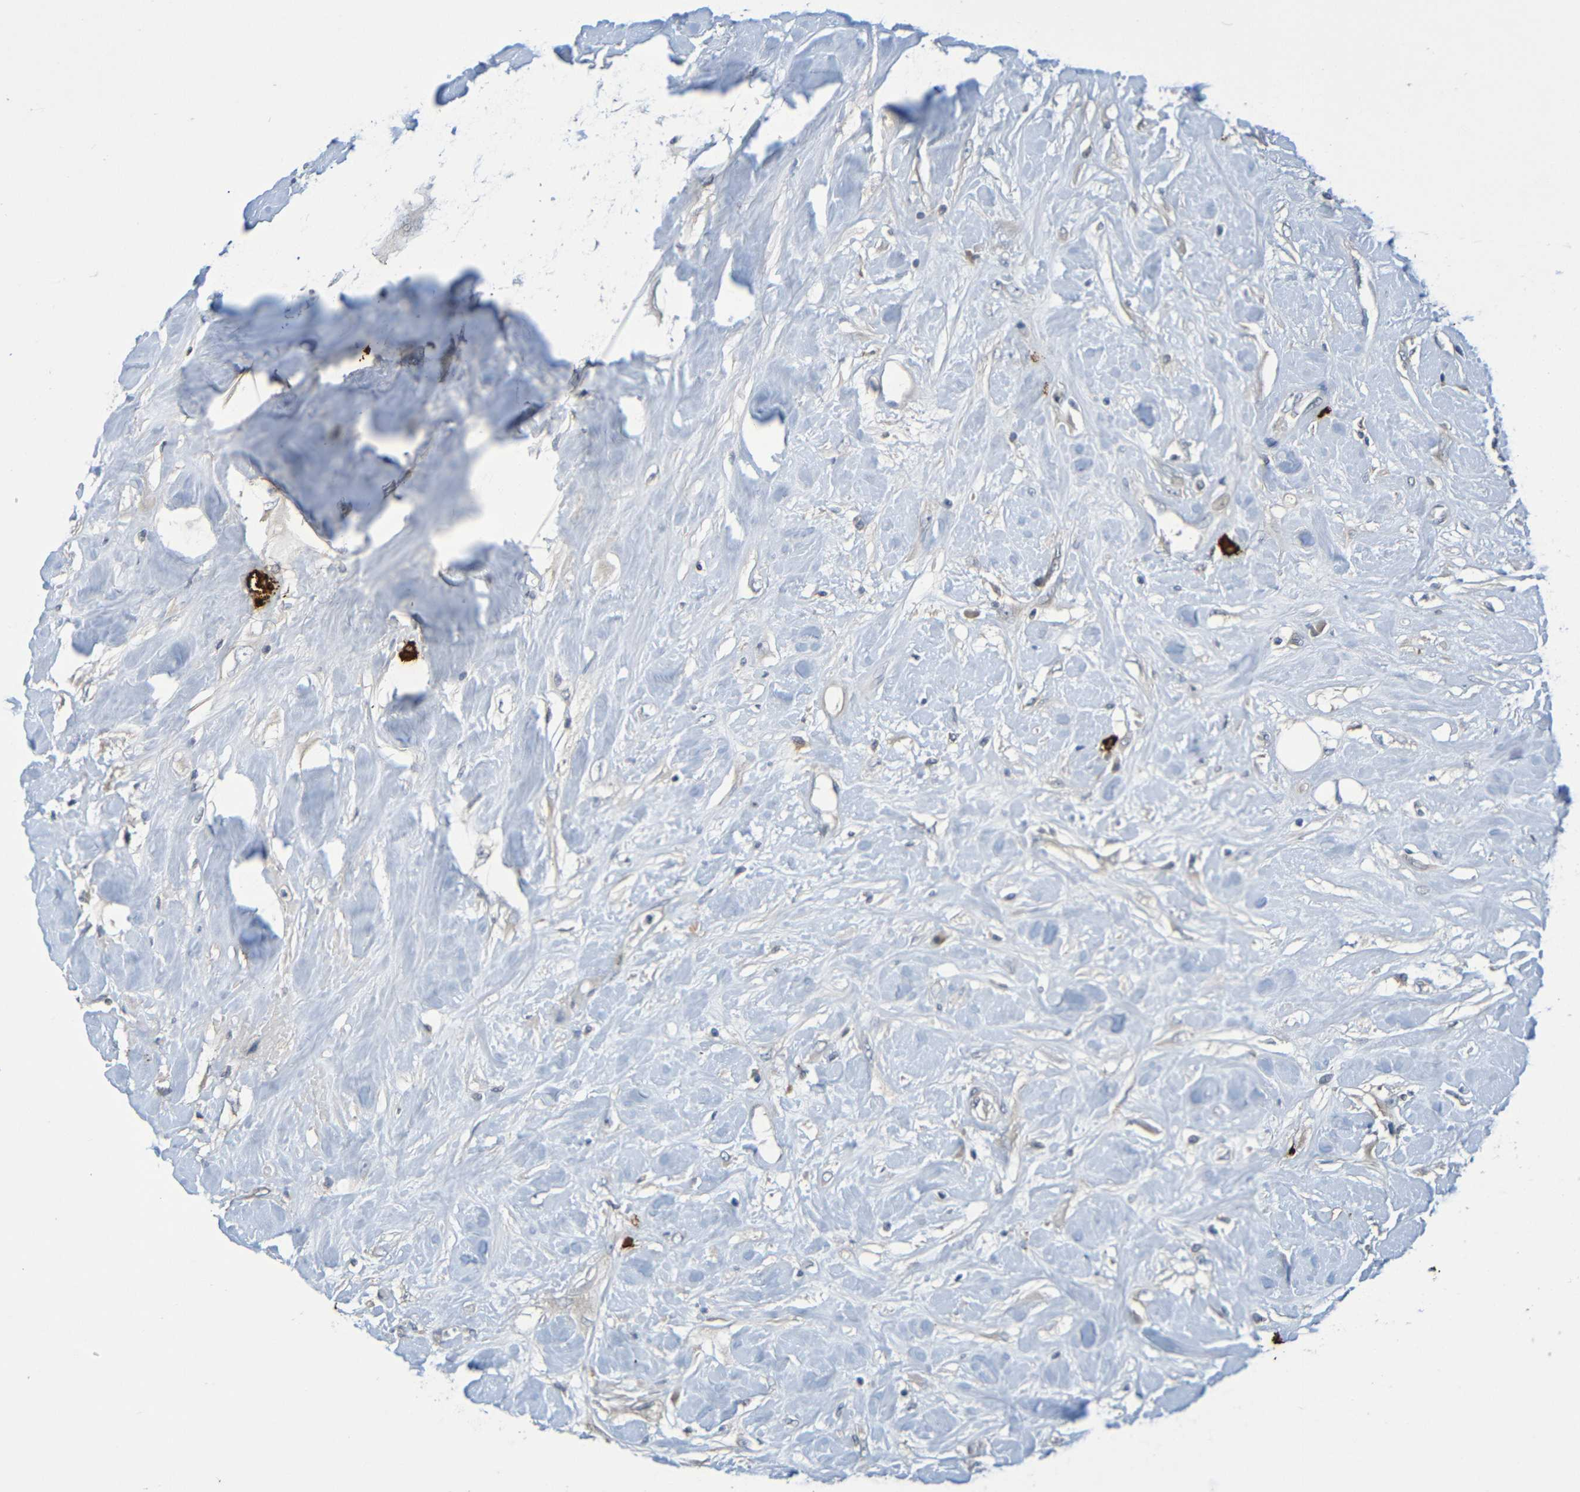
{"staining": {"intensity": "negative", "quantity": "none", "location": "none"}, "tissue": "colorectal cancer", "cell_type": "Tumor cells", "image_type": "cancer", "snomed": [{"axis": "morphology", "description": "Adenocarcinoma, NOS"}, {"axis": "topography", "description": "Rectum"}], "caption": "The photomicrograph exhibits no significant staining in tumor cells of adenocarcinoma (colorectal). (DAB (3,3'-diaminobenzidine) immunohistochemistry with hematoxylin counter stain).", "gene": "C3AR1", "patient": {"sex": "male", "age": 55}}